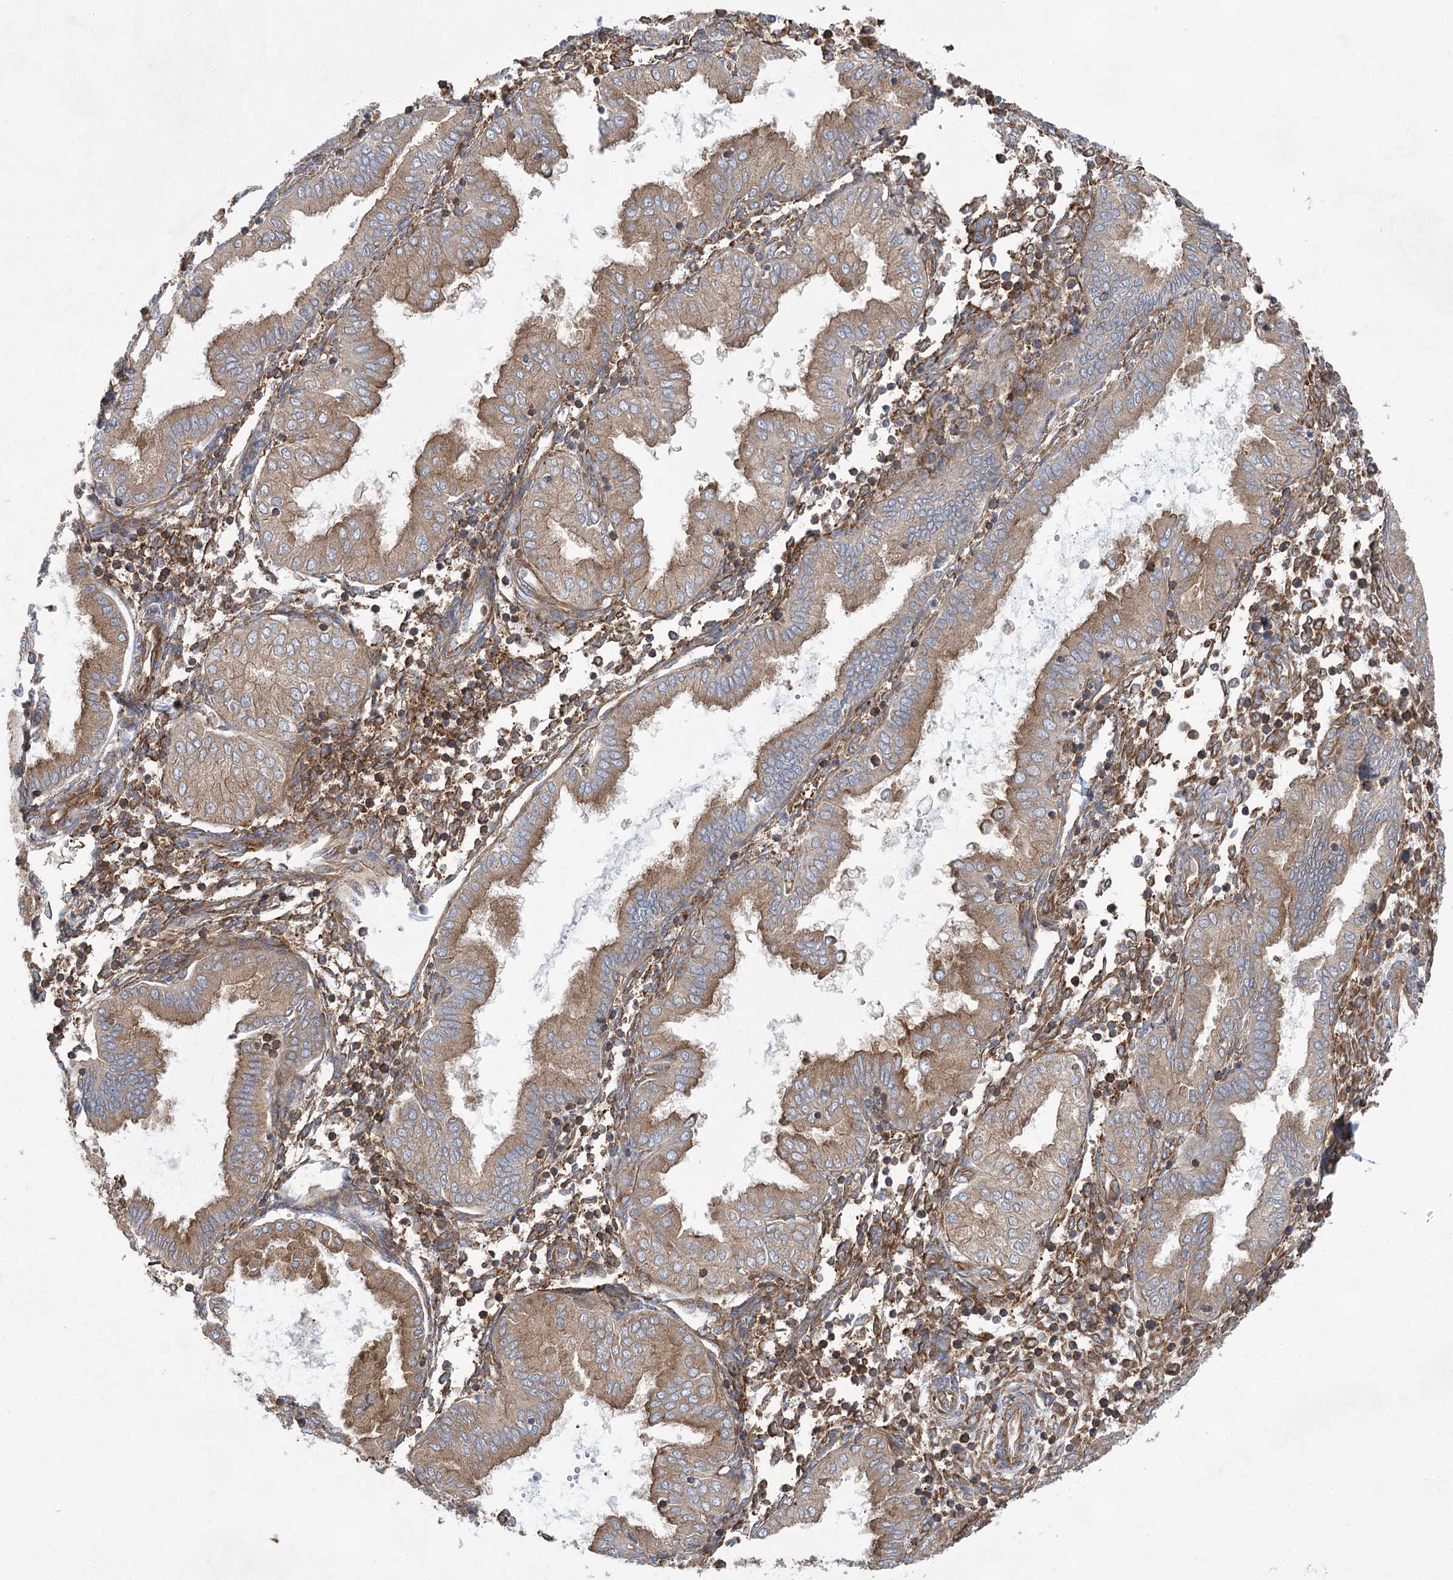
{"staining": {"intensity": "moderate", "quantity": ">75%", "location": "cytoplasmic/membranous"}, "tissue": "endometrium", "cell_type": "Cells in endometrial stroma", "image_type": "normal", "snomed": [{"axis": "morphology", "description": "Normal tissue, NOS"}, {"axis": "topography", "description": "Endometrium"}], "caption": "This histopathology image exhibits unremarkable endometrium stained with IHC to label a protein in brown. The cytoplasmic/membranous of cells in endometrial stroma show moderate positivity for the protein. Nuclei are counter-stained blue.", "gene": "EIF3A", "patient": {"sex": "female", "age": 53}}